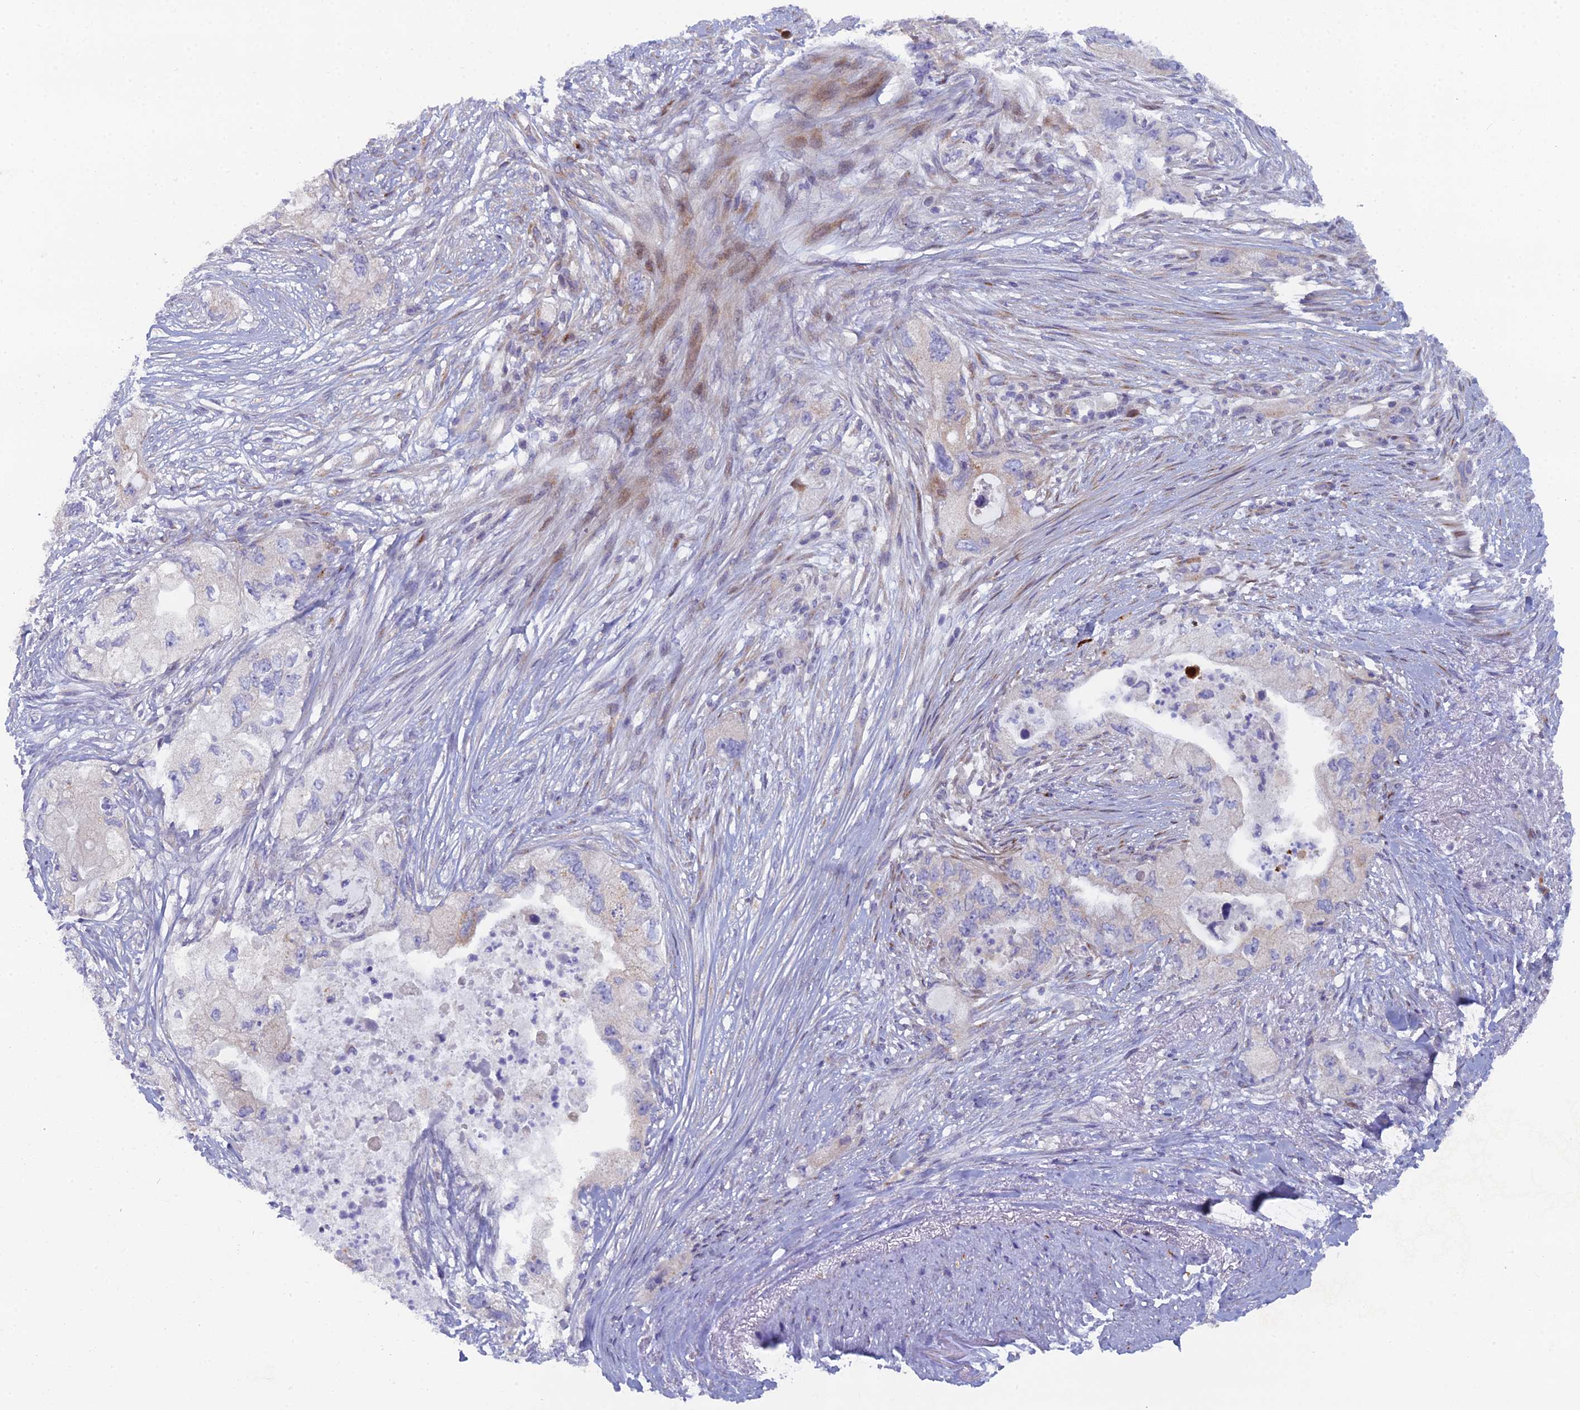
{"staining": {"intensity": "negative", "quantity": "none", "location": "none"}, "tissue": "pancreatic cancer", "cell_type": "Tumor cells", "image_type": "cancer", "snomed": [{"axis": "morphology", "description": "Adenocarcinoma, NOS"}, {"axis": "topography", "description": "Pancreas"}], "caption": "The IHC micrograph has no significant expression in tumor cells of pancreatic adenocarcinoma tissue.", "gene": "B9D2", "patient": {"sex": "female", "age": 73}}